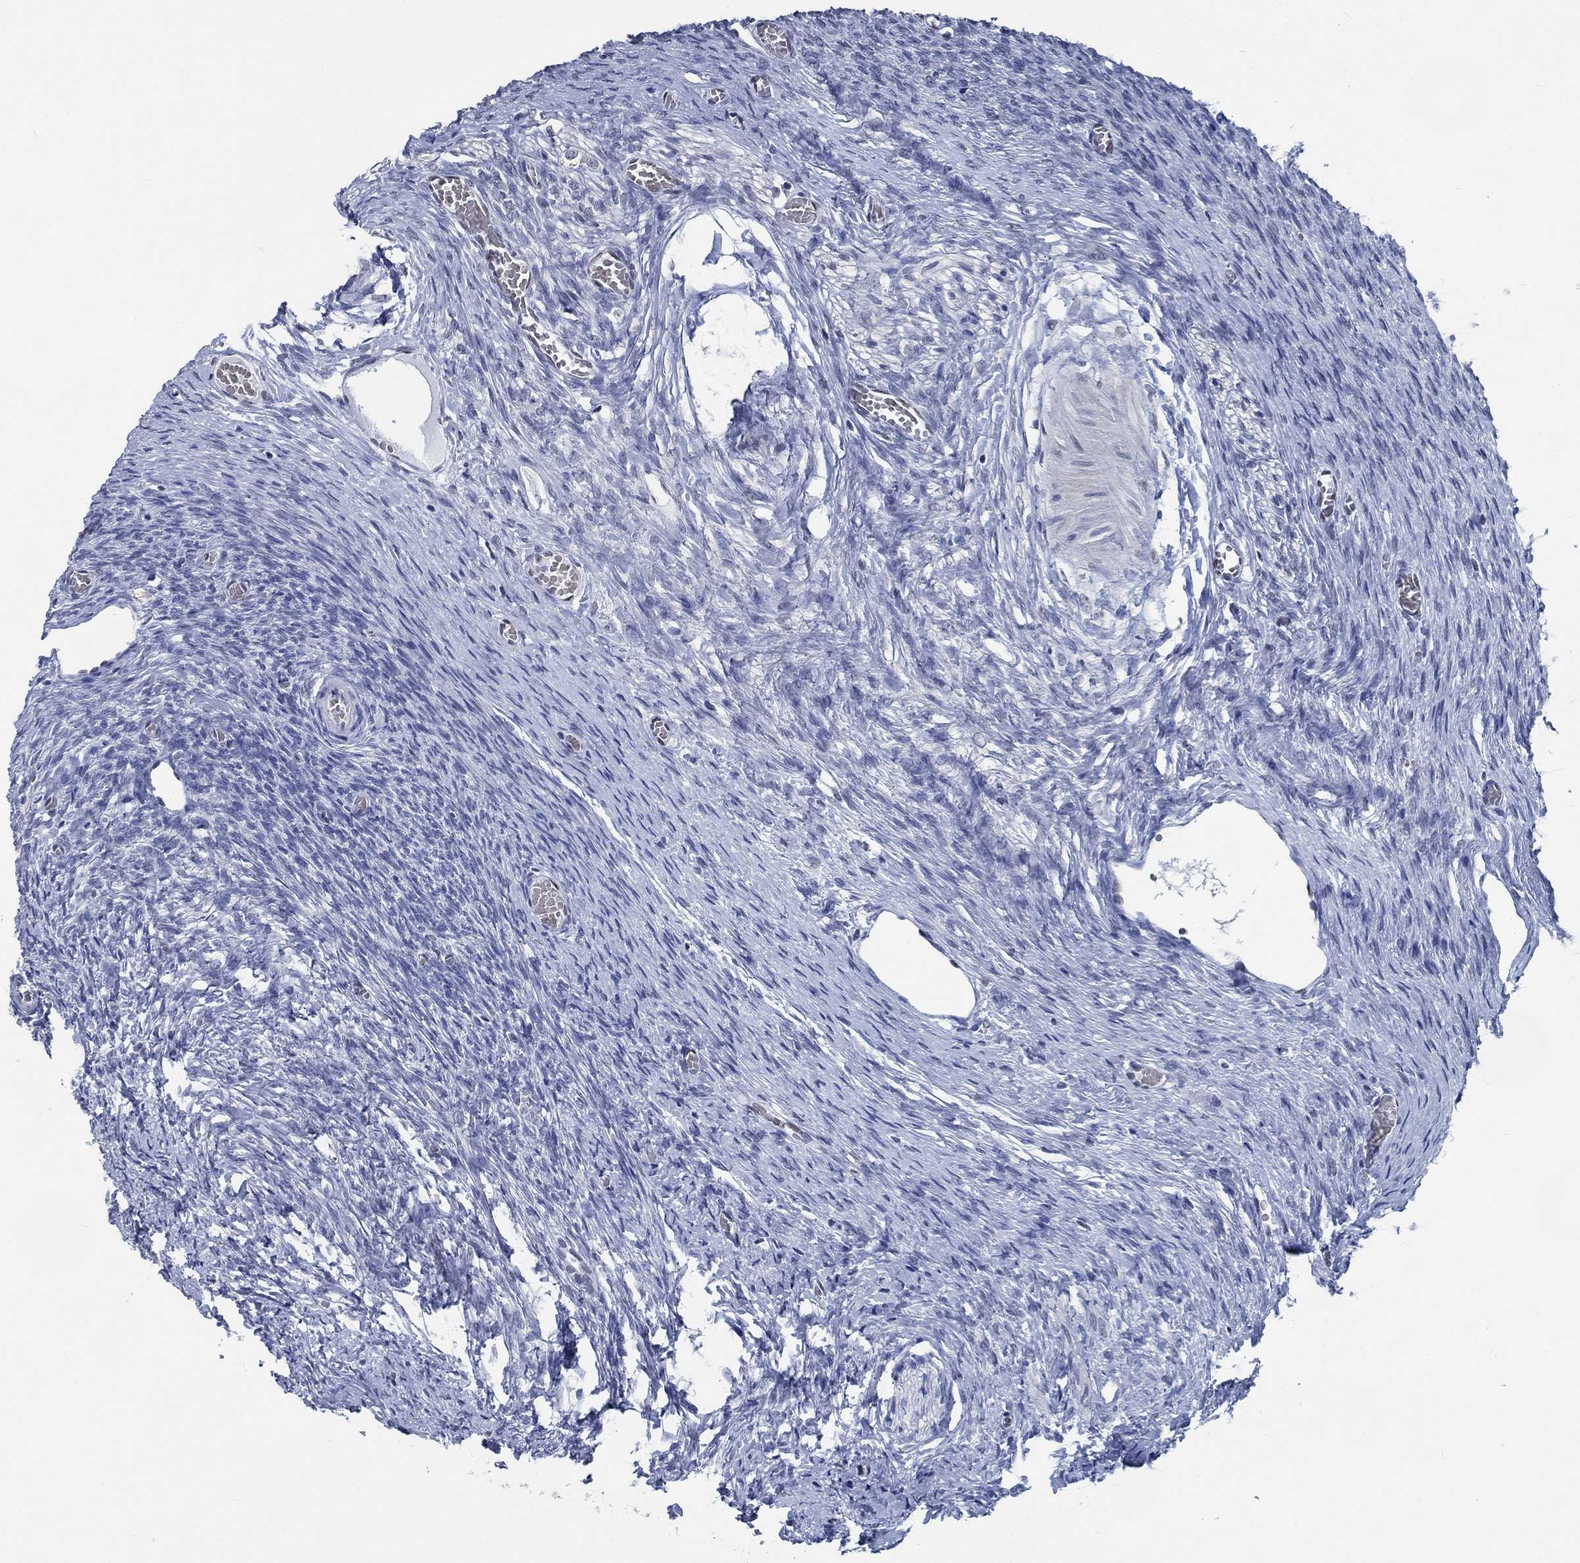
{"staining": {"intensity": "negative", "quantity": "none", "location": "none"}, "tissue": "ovary", "cell_type": "Follicle cells", "image_type": "normal", "snomed": [{"axis": "morphology", "description": "Normal tissue, NOS"}, {"axis": "topography", "description": "Ovary"}], "caption": "Photomicrograph shows no protein staining in follicle cells of benign ovary. The staining was performed using DAB (3,3'-diaminobenzidine) to visualize the protein expression in brown, while the nuclei were stained in blue with hematoxylin (Magnification: 20x).", "gene": "OBSCN", "patient": {"sex": "female", "age": 27}}